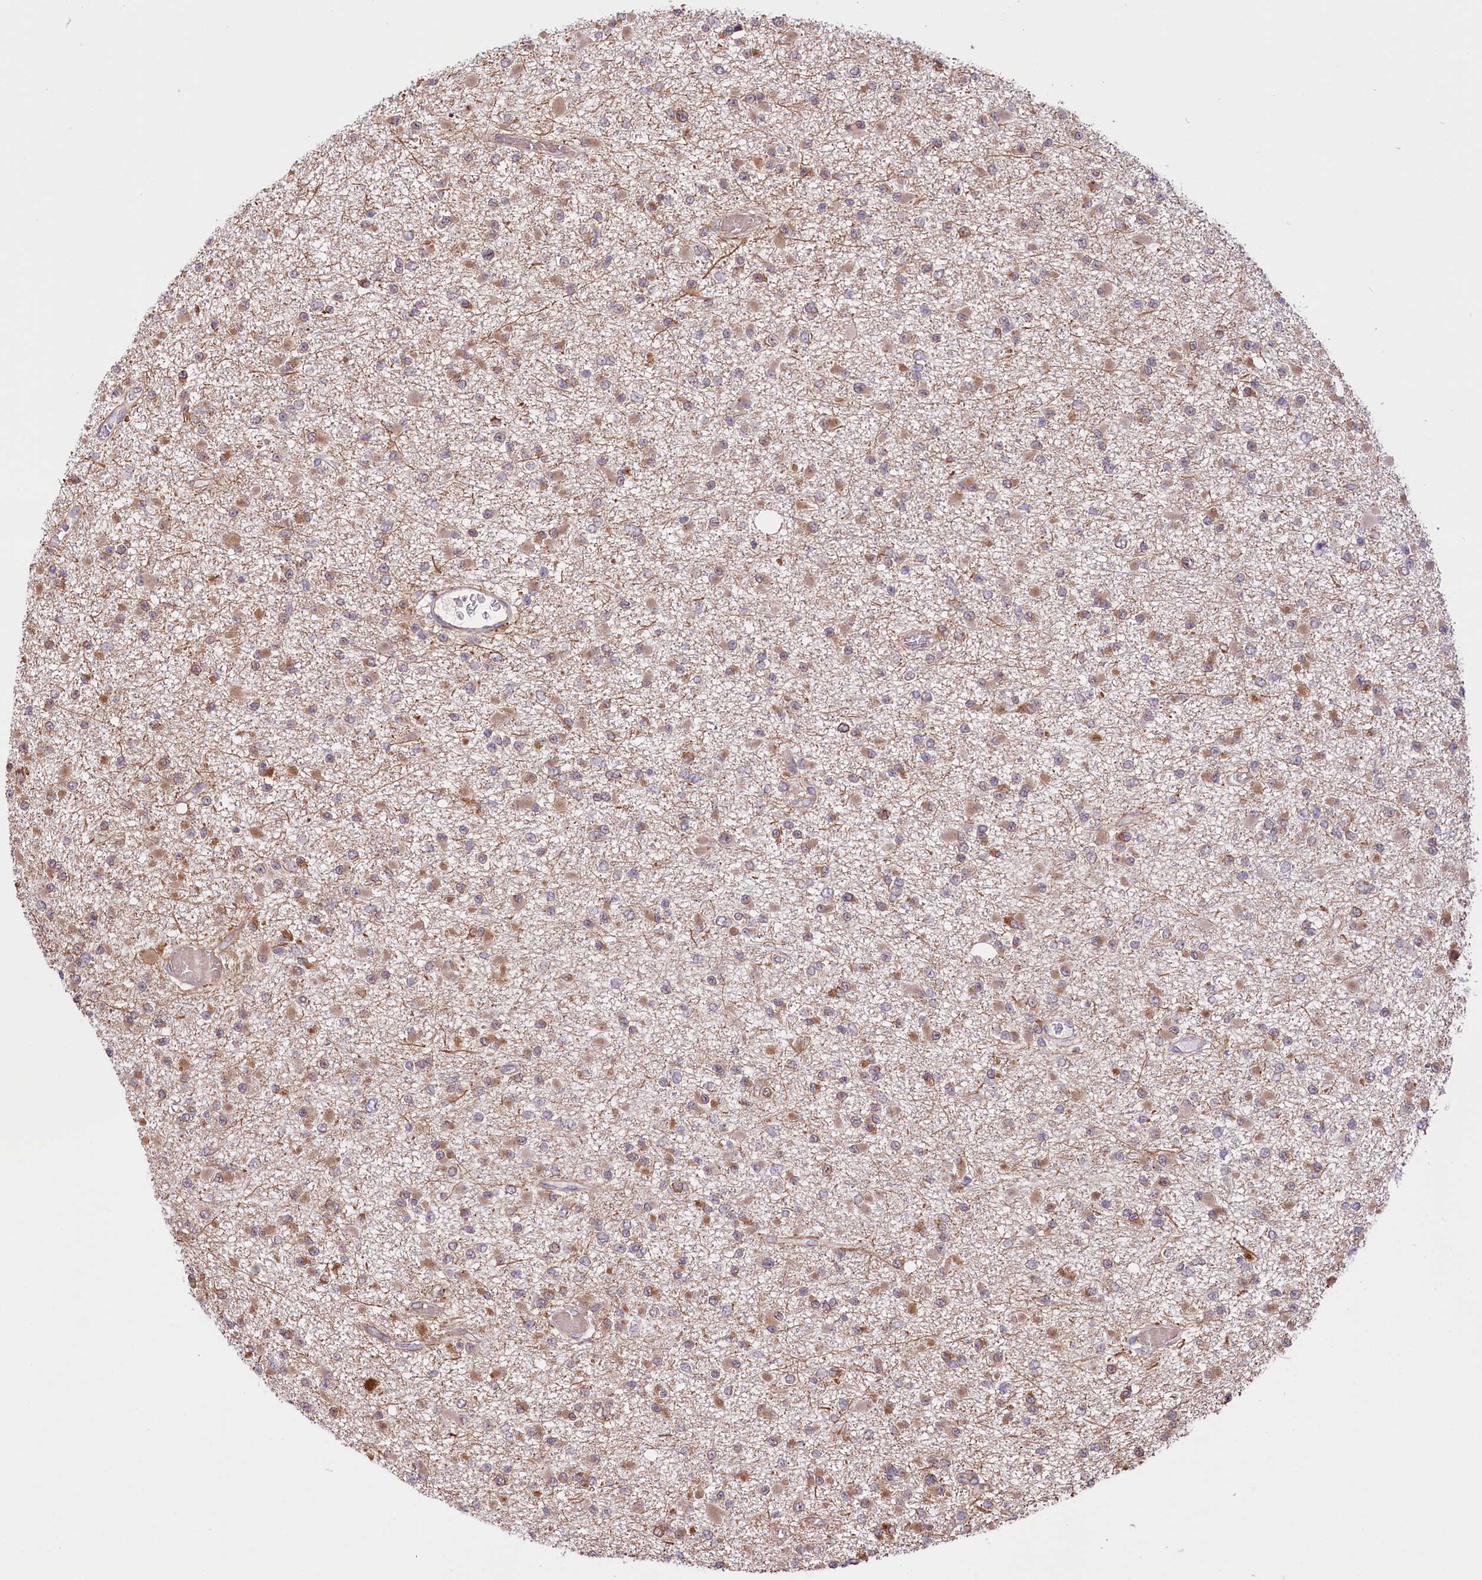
{"staining": {"intensity": "moderate", "quantity": "25%-75%", "location": "cytoplasmic/membranous"}, "tissue": "glioma", "cell_type": "Tumor cells", "image_type": "cancer", "snomed": [{"axis": "morphology", "description": "Glioma, malignant, Low grade"}, {"axis": "topography", "description": "Brain"}], "caption": "A brown stain labels moderate cytoplasmic/membranous staining of a protein in human malignant glioma (low-grade) tumor cells.", "gene": "CUTC", "patient": {"sex": "female", "age": 22}}